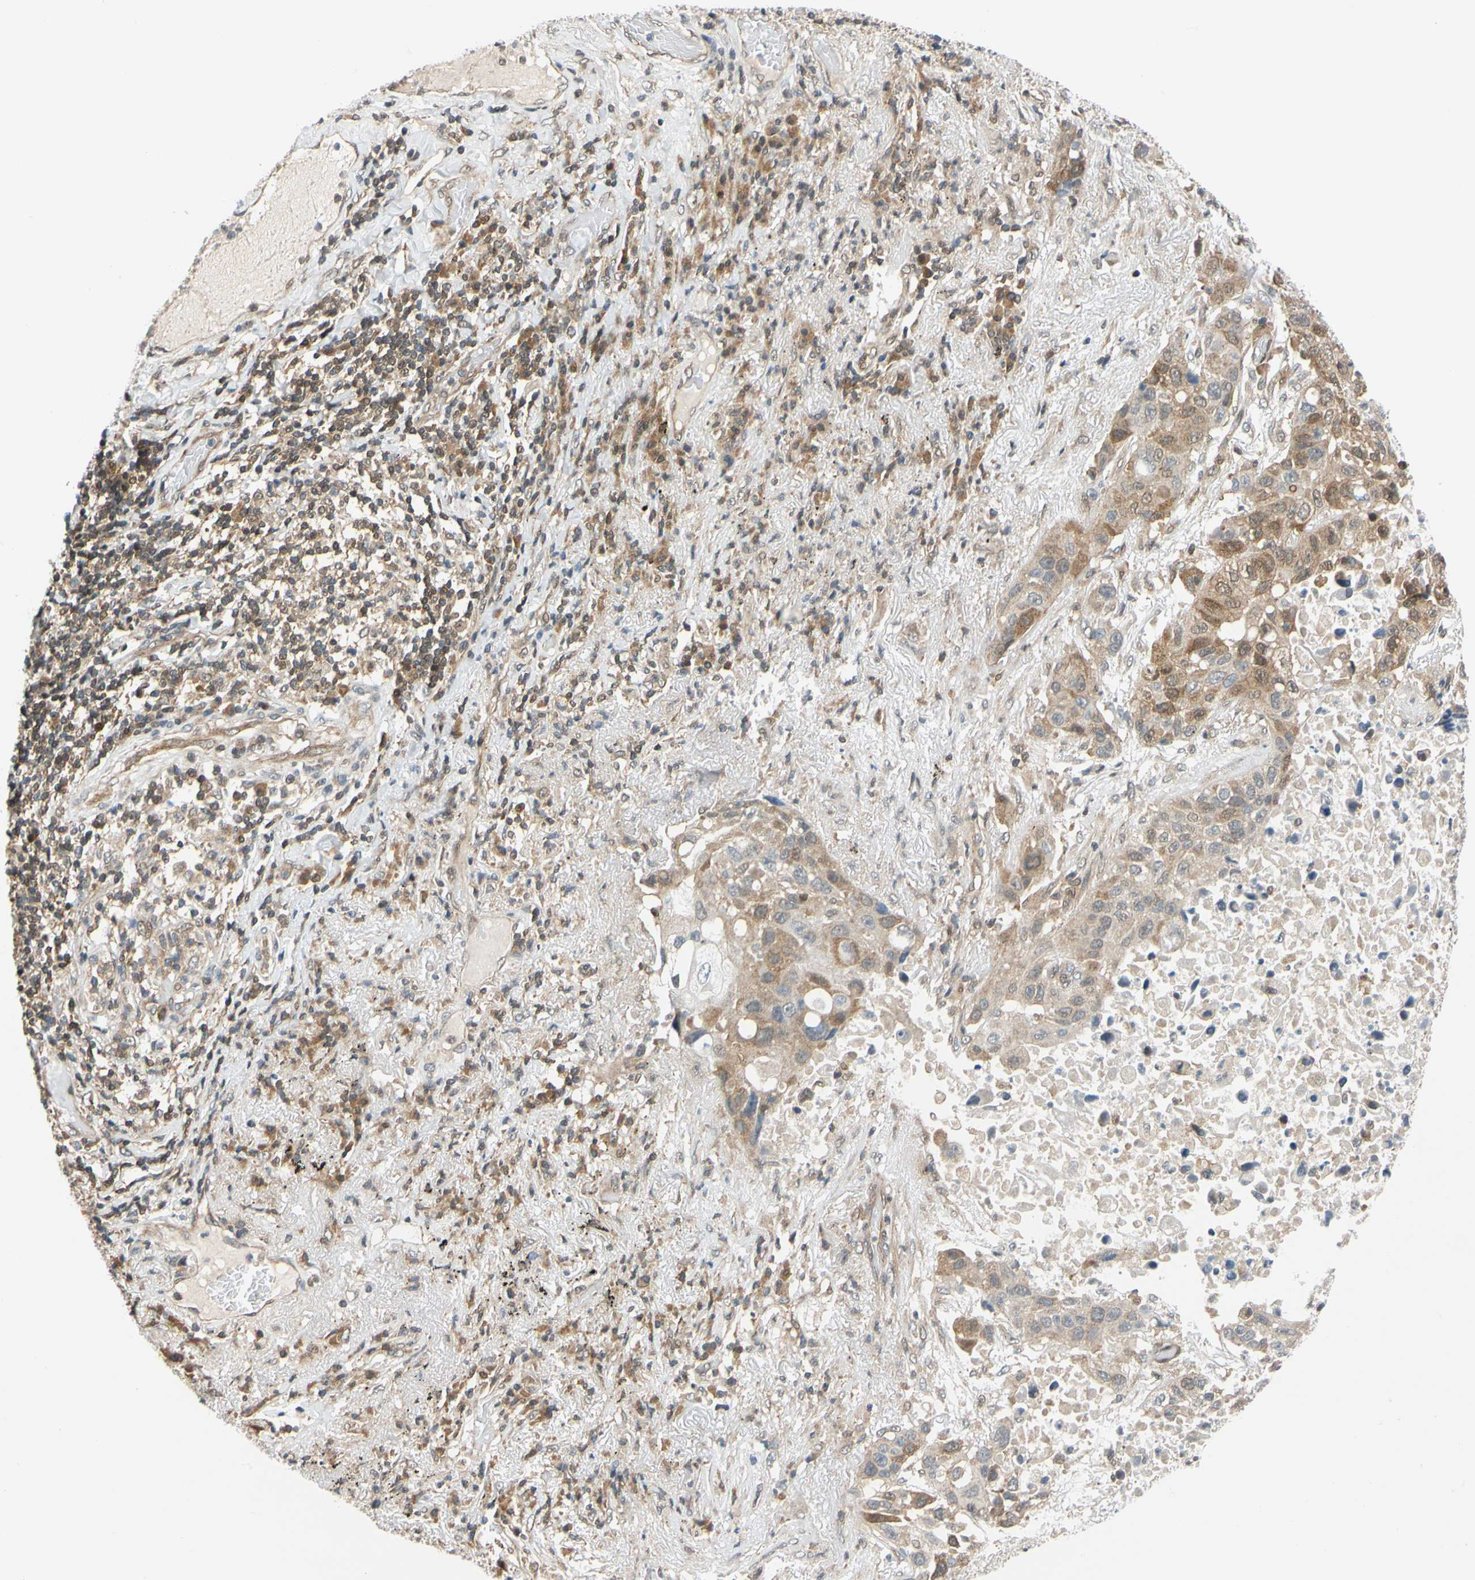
{"staining": {"intensity": "moderate", "quantity": "25%-75%", "location": "cytoplasmic/membranous"}, "tissue": "lung cancer", "cell_type": "Tumor cells", "image_type": "cancer", "snomed": [{"axis": "morphology", "description": "Squamous cell carcinoma, NOS"}, {"axis": "topography", "description": "Lung"}], "caption": "IHC (DAB (3,3'-diaminobenzidine)) staining of lung cancer (squamous cell carcinoma) reveals moderate cytoplasmic/membranous protein staining in about 25%-75% of tumor cells.", "gene": "MAPK9", "patient": {"sex": "male", "age": 57}}